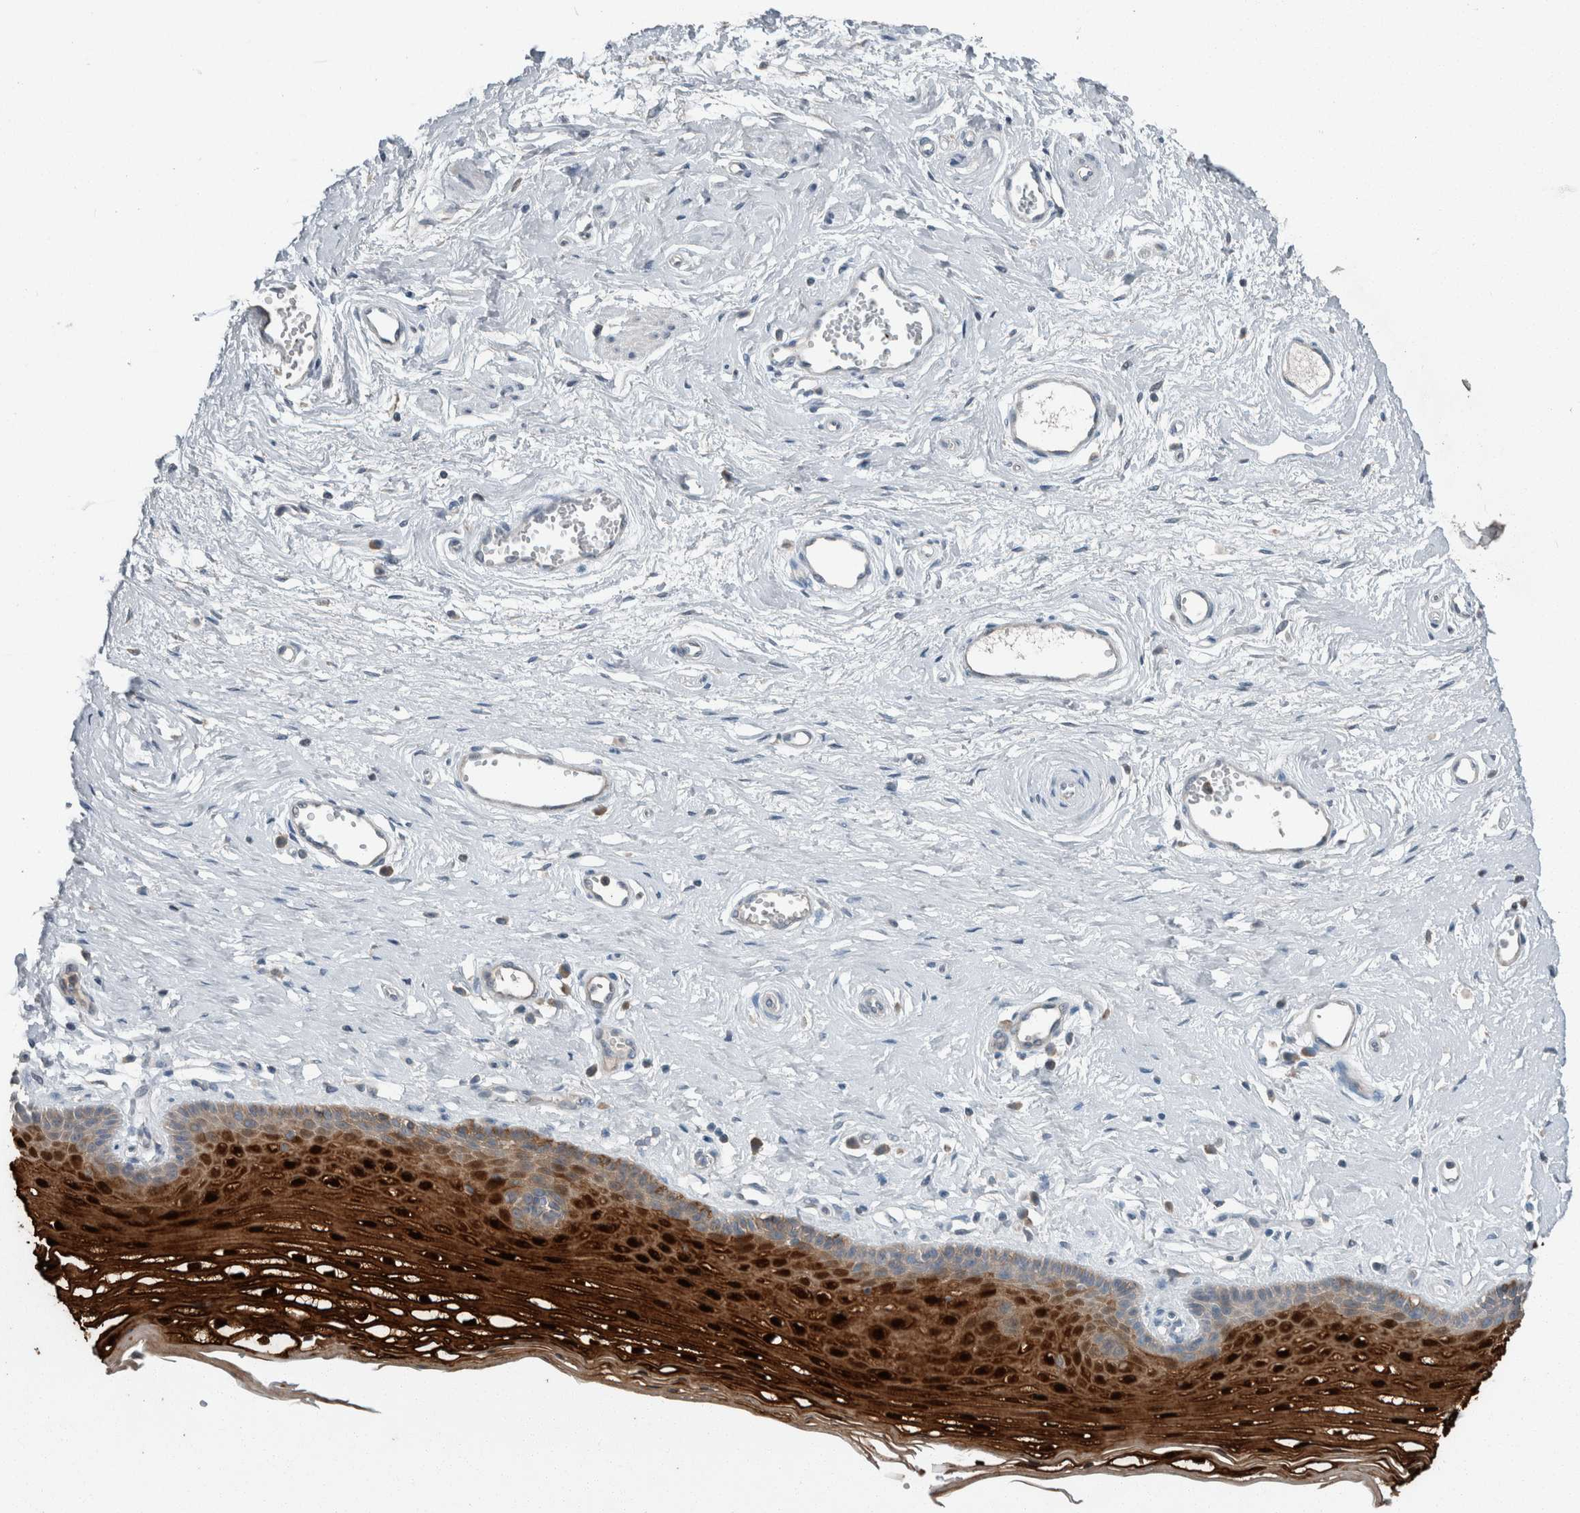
{"staining": {"intensity": "strong", "quantity": ">75%", "location": "cytoplasmic/membranous,nuclear"}, "tissue": "vagina", "cell_type": "Squamous epithelial cells", "image_type": "normal", "snomed": [{"axis": "morphology", "description": "Normal tissue, NOS"}, {"axis": "topography", "description": "Vagina"}], "caption": "DAB (3,3'-diaminobenzidine) immunohistochemical staining of unremarkable vagina reveals strong cytoplasmic/membranous,nuclear protein positivity in approximately >75% of squamous epithelial cells.", "gene": "KNTC1", "patient": {"sex": "female", "age": 46}}